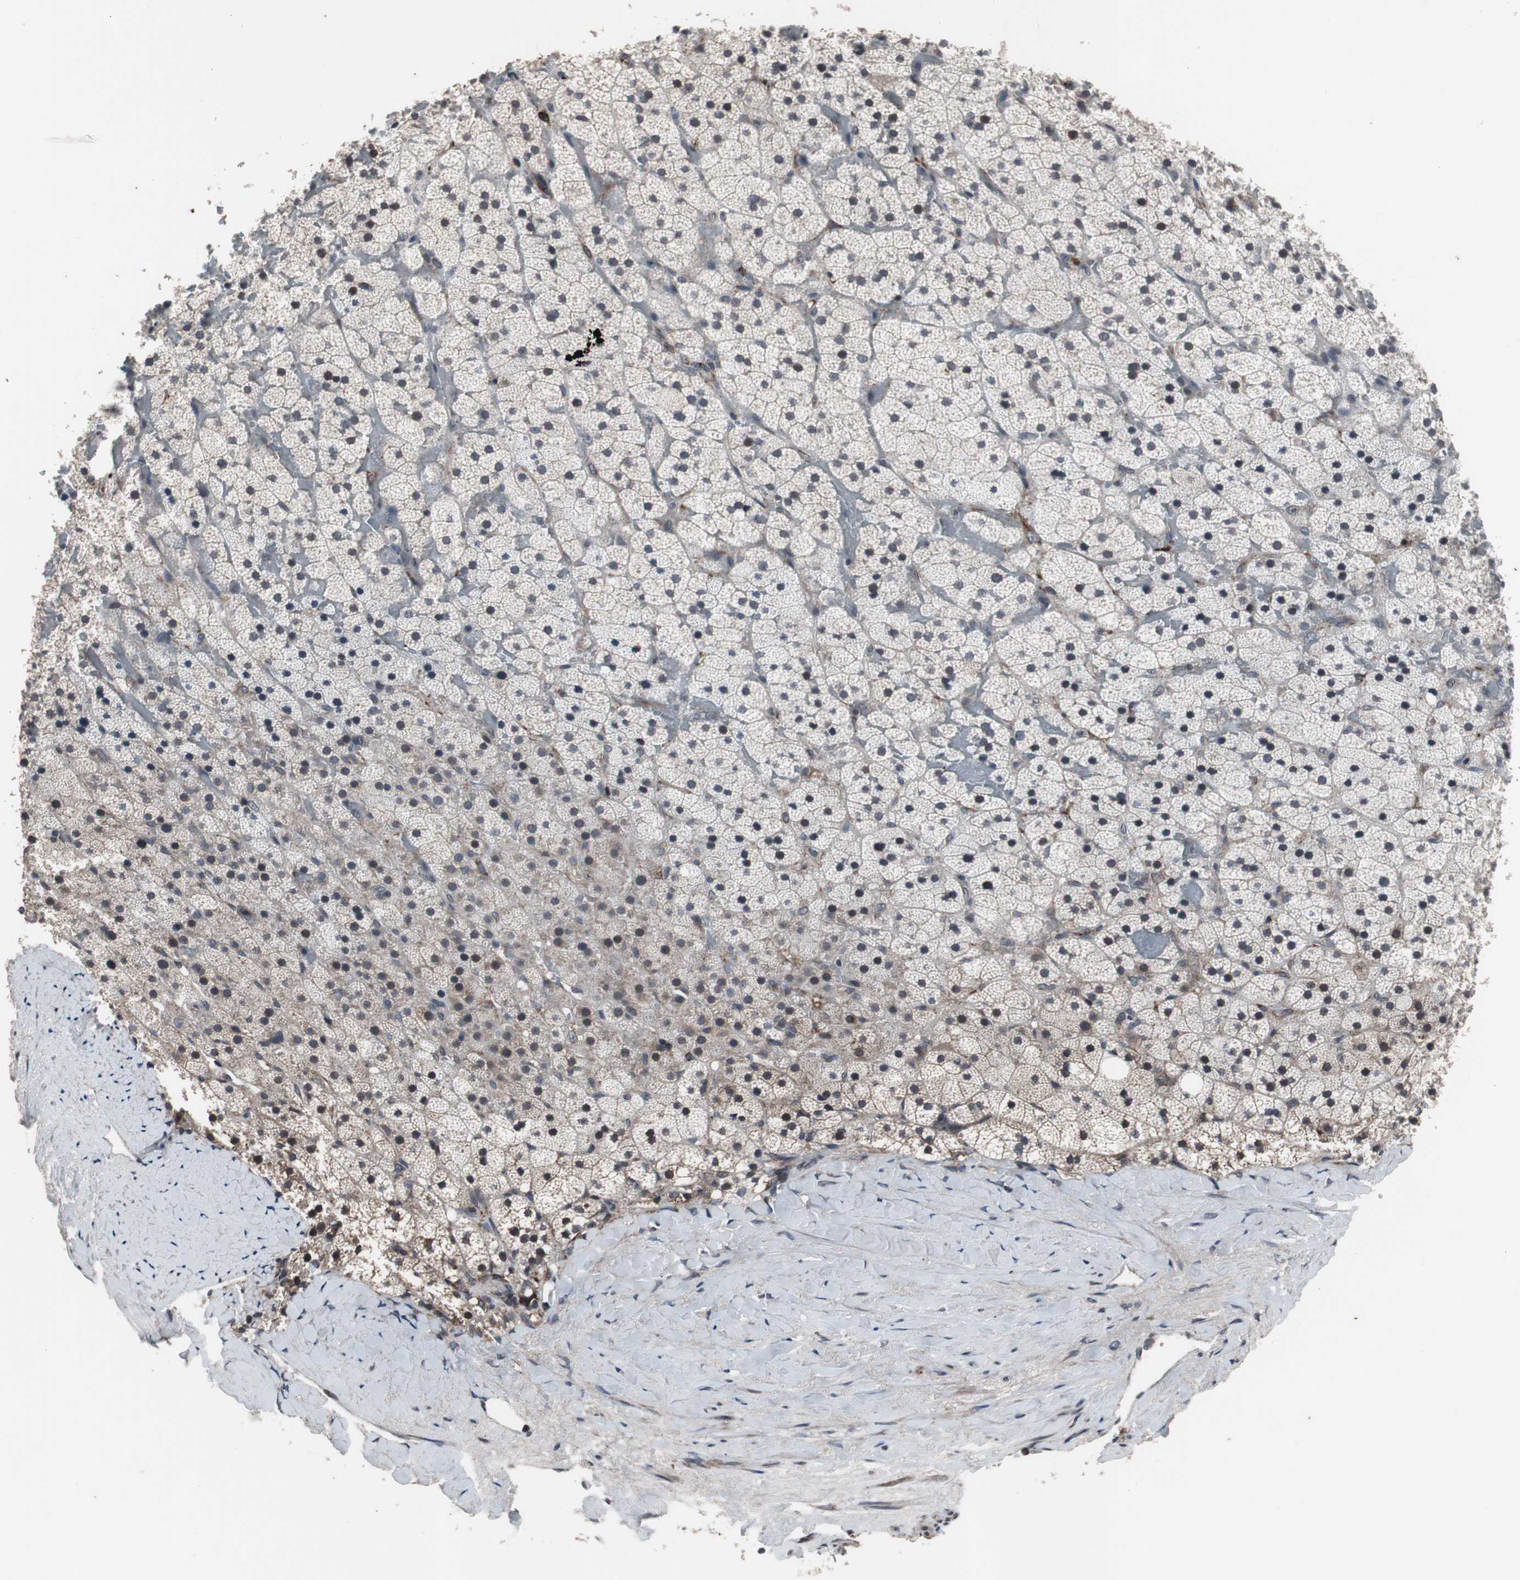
{"staining": {"intensity": "weak", "quantity": "25%-75%", "location": "cytoplasmic/membranous"}, "tissue": "adrenal gland", "cell_type": "Glandular cells", "image_type": "normal", "snomed": [{"axis": "morphology", "description": "Normal tissue, NOS"}, {"axis": "topography", "description": "Adrenal gland"}], "caption": "Protein analysis of benign adrenal gland demonstrates weak cytoplasmic/membranous positivity in approximately 25%-75% of glandular cells. Using DAB (3,3'-diaminobenzidine) (brown) and hematoxylin (blue) stains, captured at high magnification using brightfield microscopy.", "gene": "CRADD", "patient": {"sex": "male", "age": 35}}